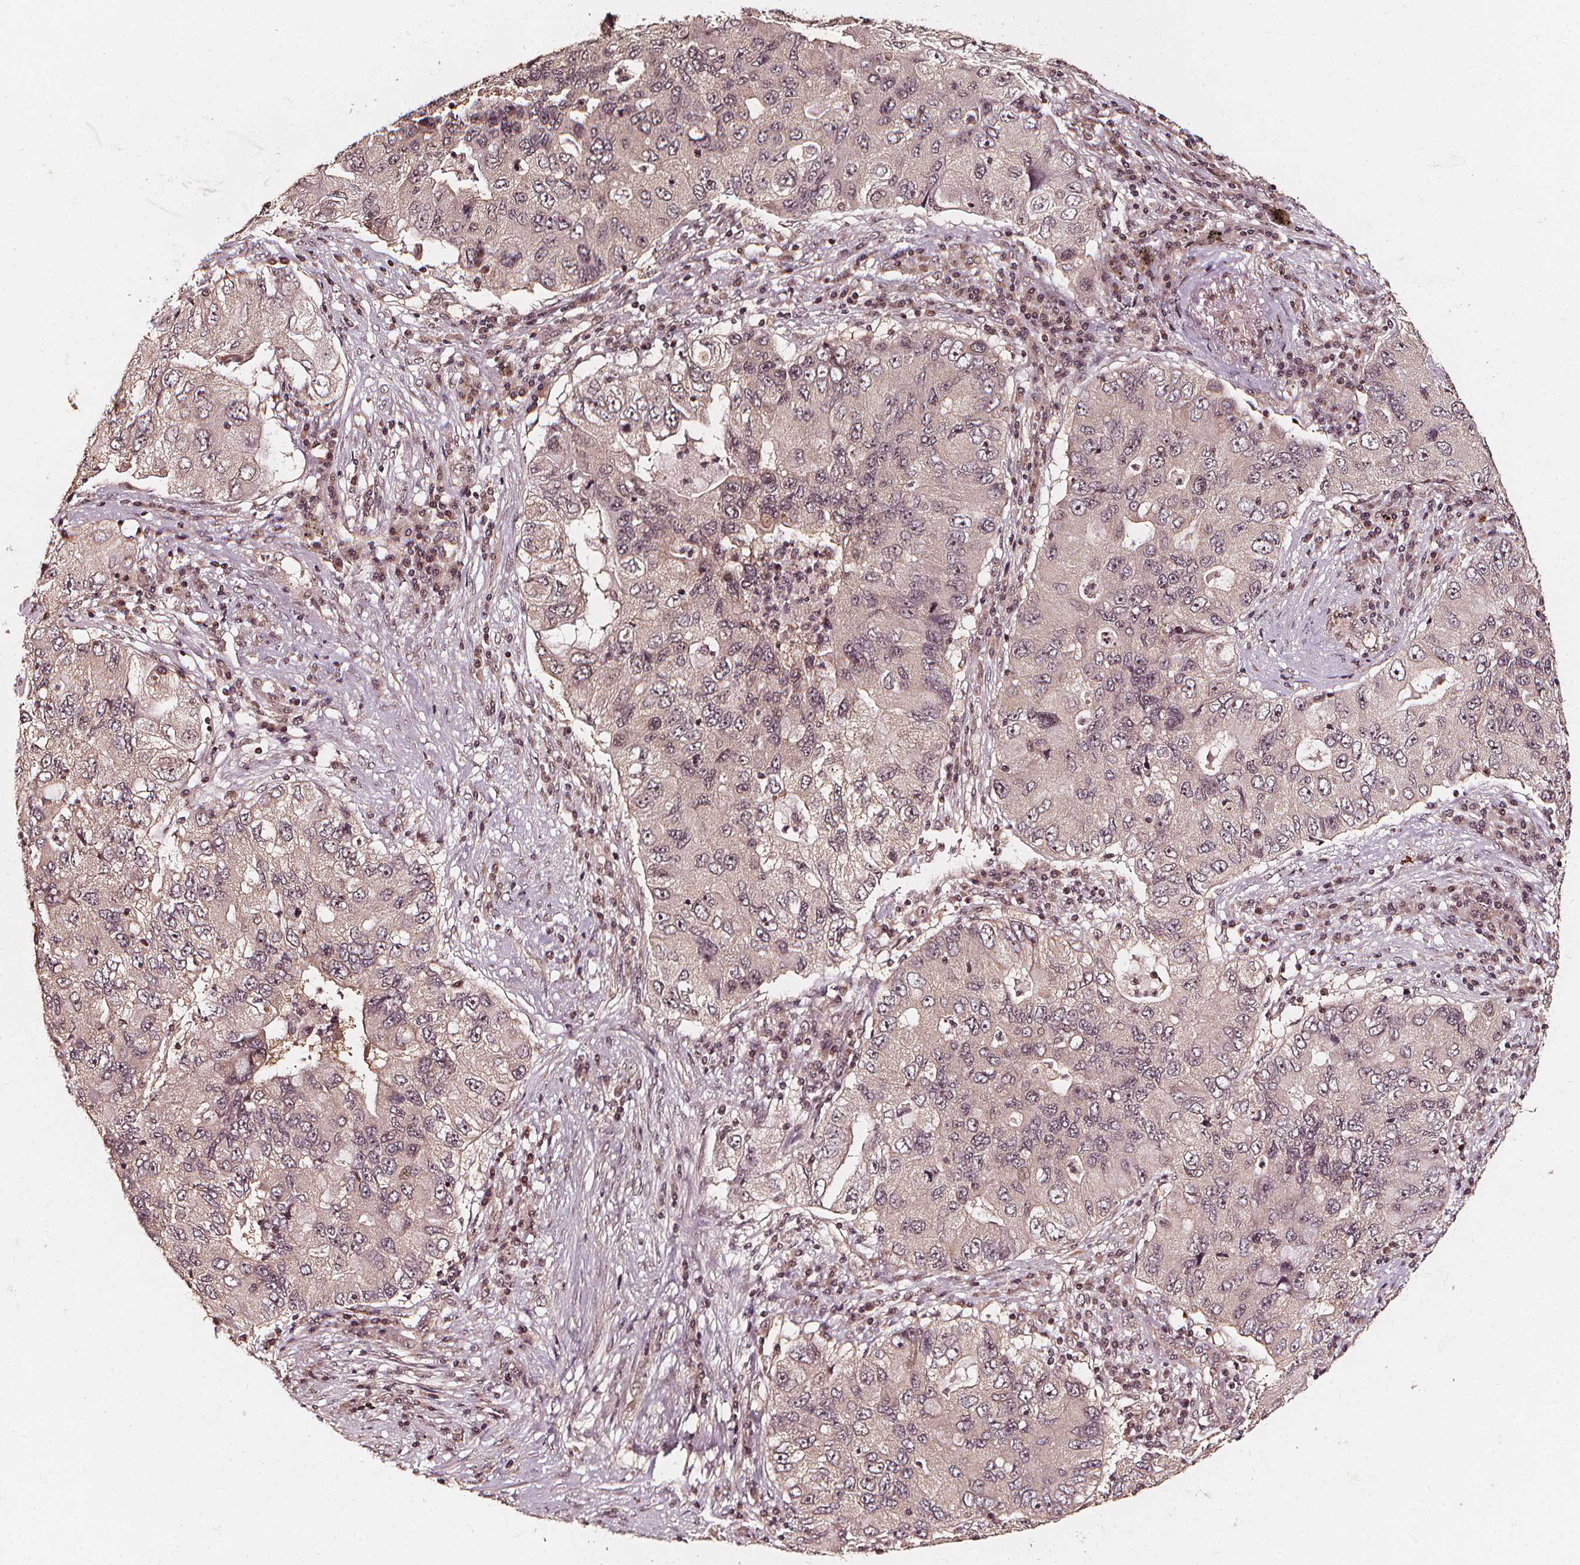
{"staining": {"intensity": "weak", "quantity": "<25%", "location": "cytoplasmic/membranous"}, "tissue": "lung cancer", "cell_type": "Tumor cells", "image_type": "cancer", "snomed": [{"axis": "morphology", "description": "Adenocarcinoma, NOS"}, {"axis": "morphology", "description": "Adenocarcinoma, metastatic, NOS"}, {"axis": "topography", "description": "Lymph node"}, {"axis": "topography", "description": "Lung"}], "caption": "Tumor cells are negative for protein expression in human lung cancer. Brightfield microscopy of IHC stained with DAB (brown) and hematoxylin (blue), captured at high magnification.", "gene": "EXOSC9", "patient": {"sex": "female", "age": 54}}